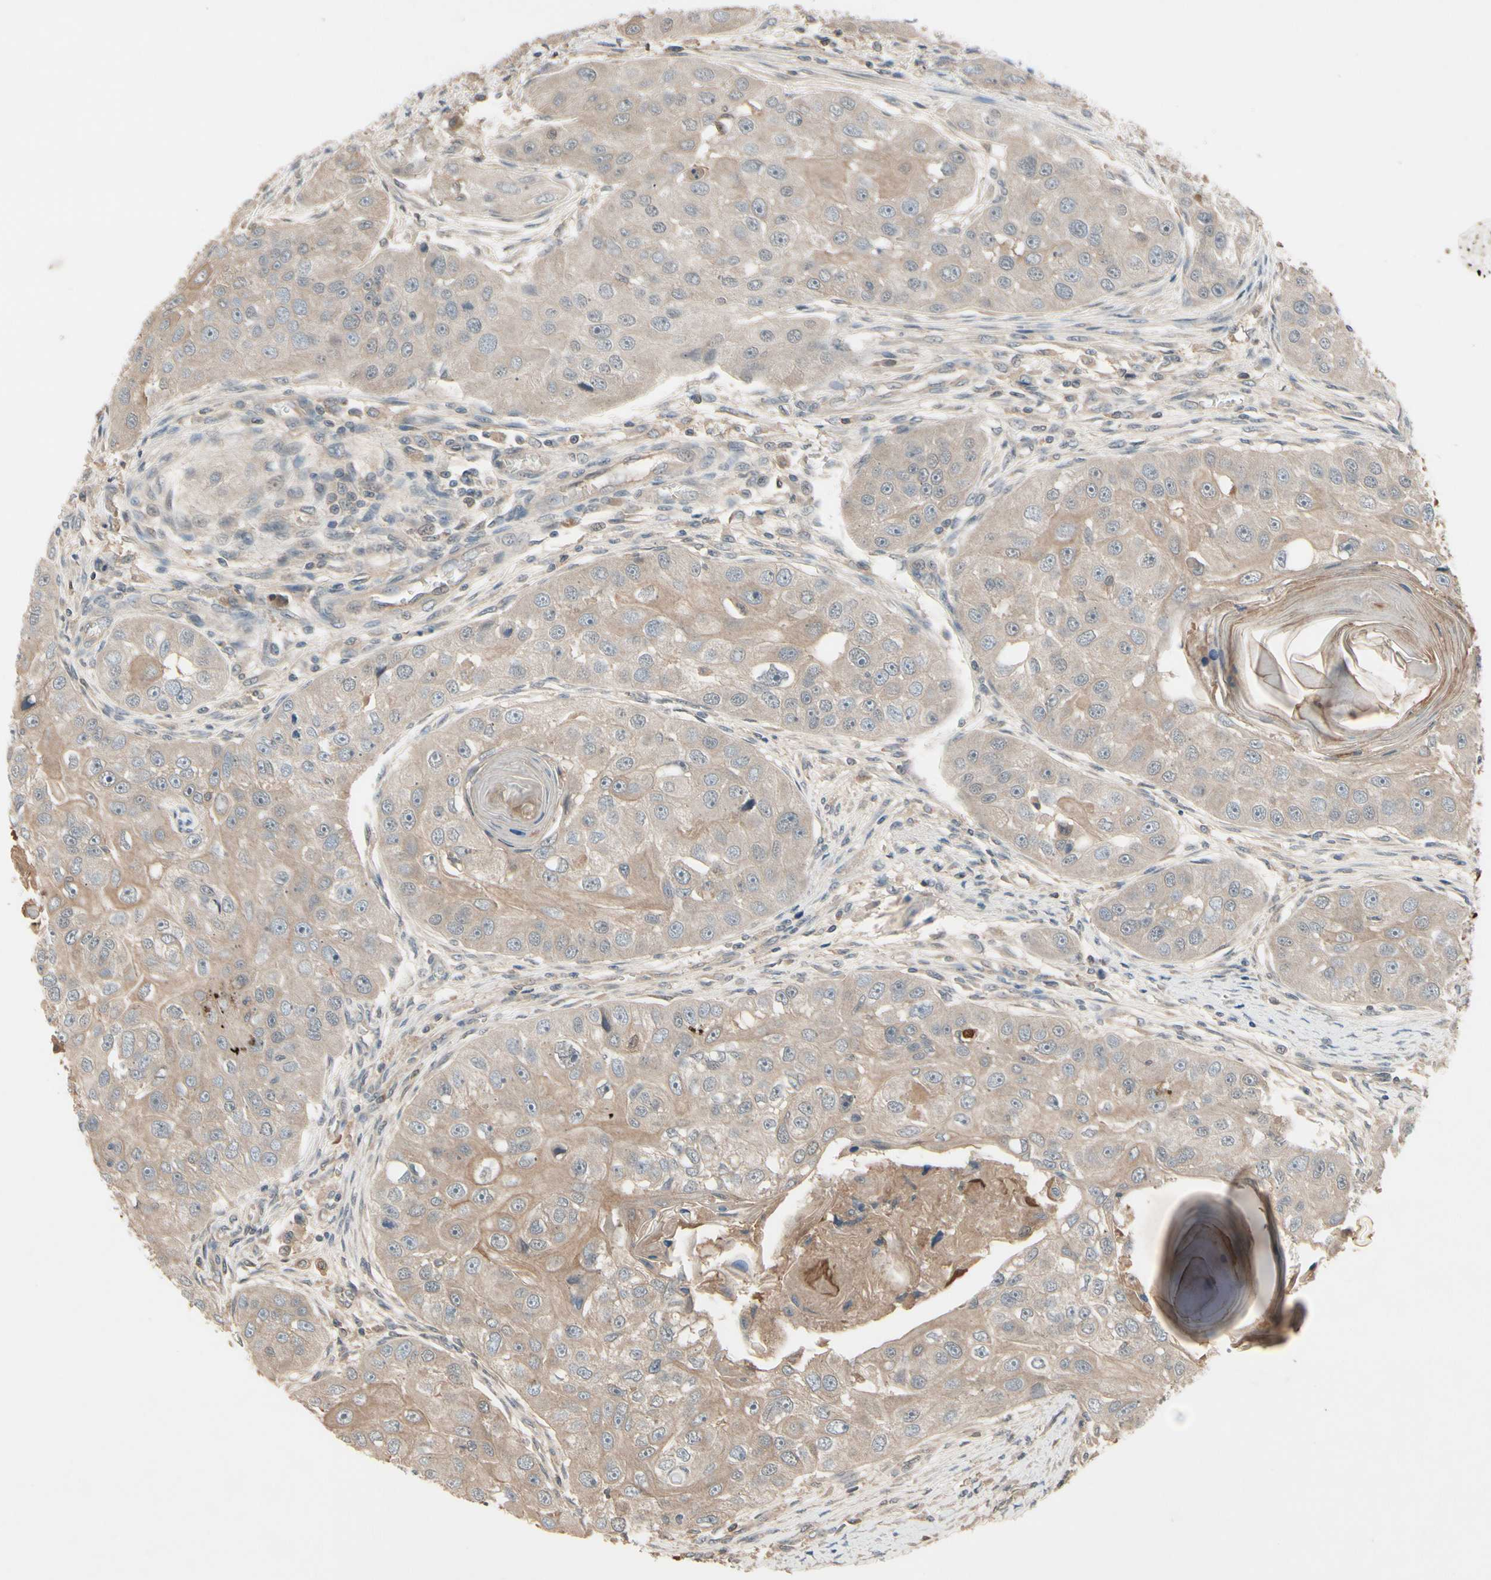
{"staining": {"intensity": "weak", "quantity": ">75%", "location": "cytoplasmic/membranous"}, "tissue": "head and neck cancer", "cell_type": "Tumor cells", "image_type": "cancer", "snomed": [{"axis": "morphology", "description": "Normal tissue, NOS"}, {"axis": "morphology", "description": "Squamous cell carcinoma, NOS"}, {"axis": "topography", "description": "Skeletal muscle"}, {"axis": "topography", "description": "Head-Neck"}], "caption": "This micrograph displays head and neck cancer stained with immunohistochemistry to label a protein in brown. The cytoplasmic/membranous of tumor cells show weak positivity for the protein. Nuclei are counter-stained blue.", "gene": "NSF", "patient": {"sex": "male", "age": 51}}